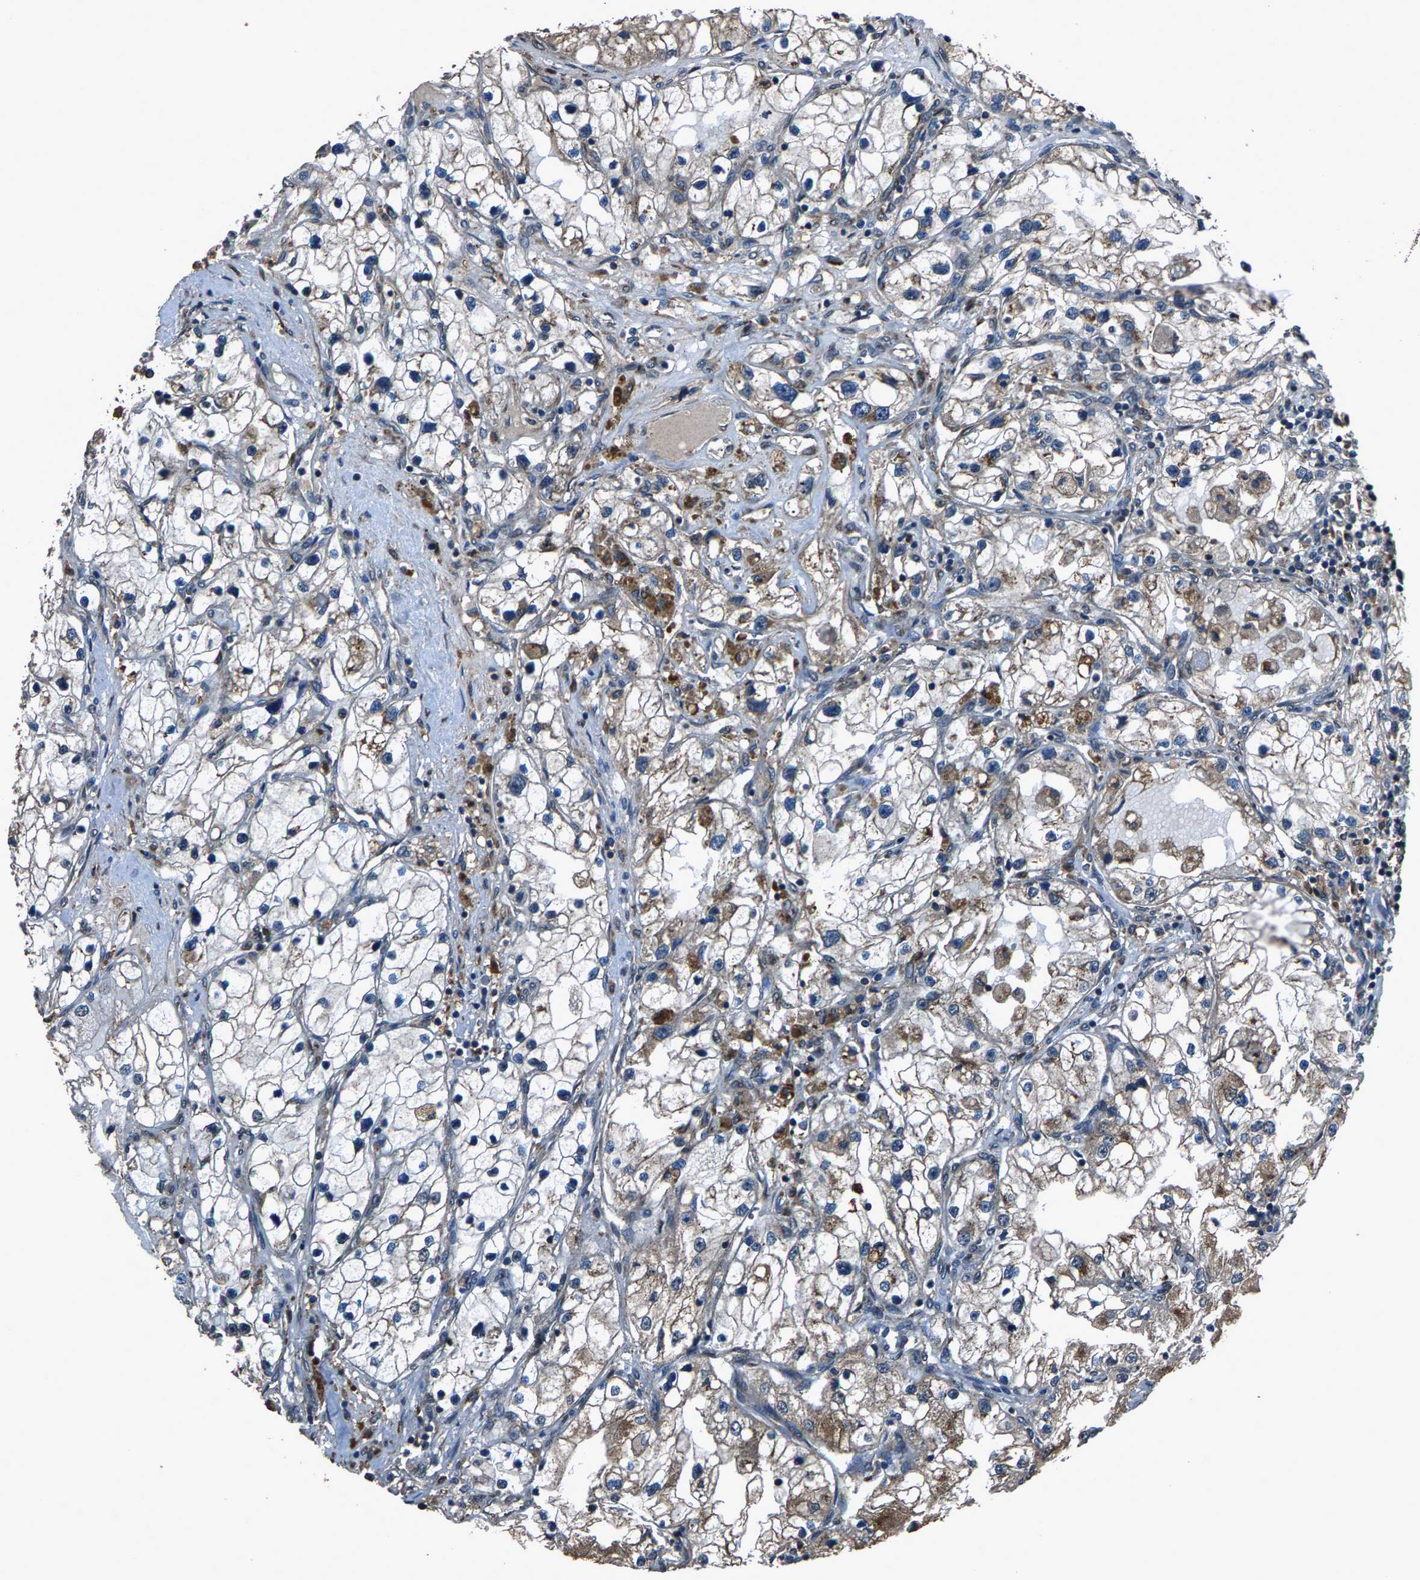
{"staining": {"intensity": "moderate", "quantity": "<25%", "location": "cytoplasmic/membranous"}, "tissue": "renal cancer", "cell_type": "Tumor cells", "image_type": "cancer", "snomed": [{"axis": "morphology", "description": "Adenocarcinoma, NOS"}, {"axis": "topography", "description": "Kidney"}], "caption": "Immunohistochemical staining of human renal cancer (adenocarcinoma) demonstrates moderate cytoplasmic/membranous protein positivity in about <25% of tumor cells. (Brightfield microscopy of DAB IHC at high magnification).", "gene": "SLC38A10", "patient": {"sex": "male", "age": 68}}